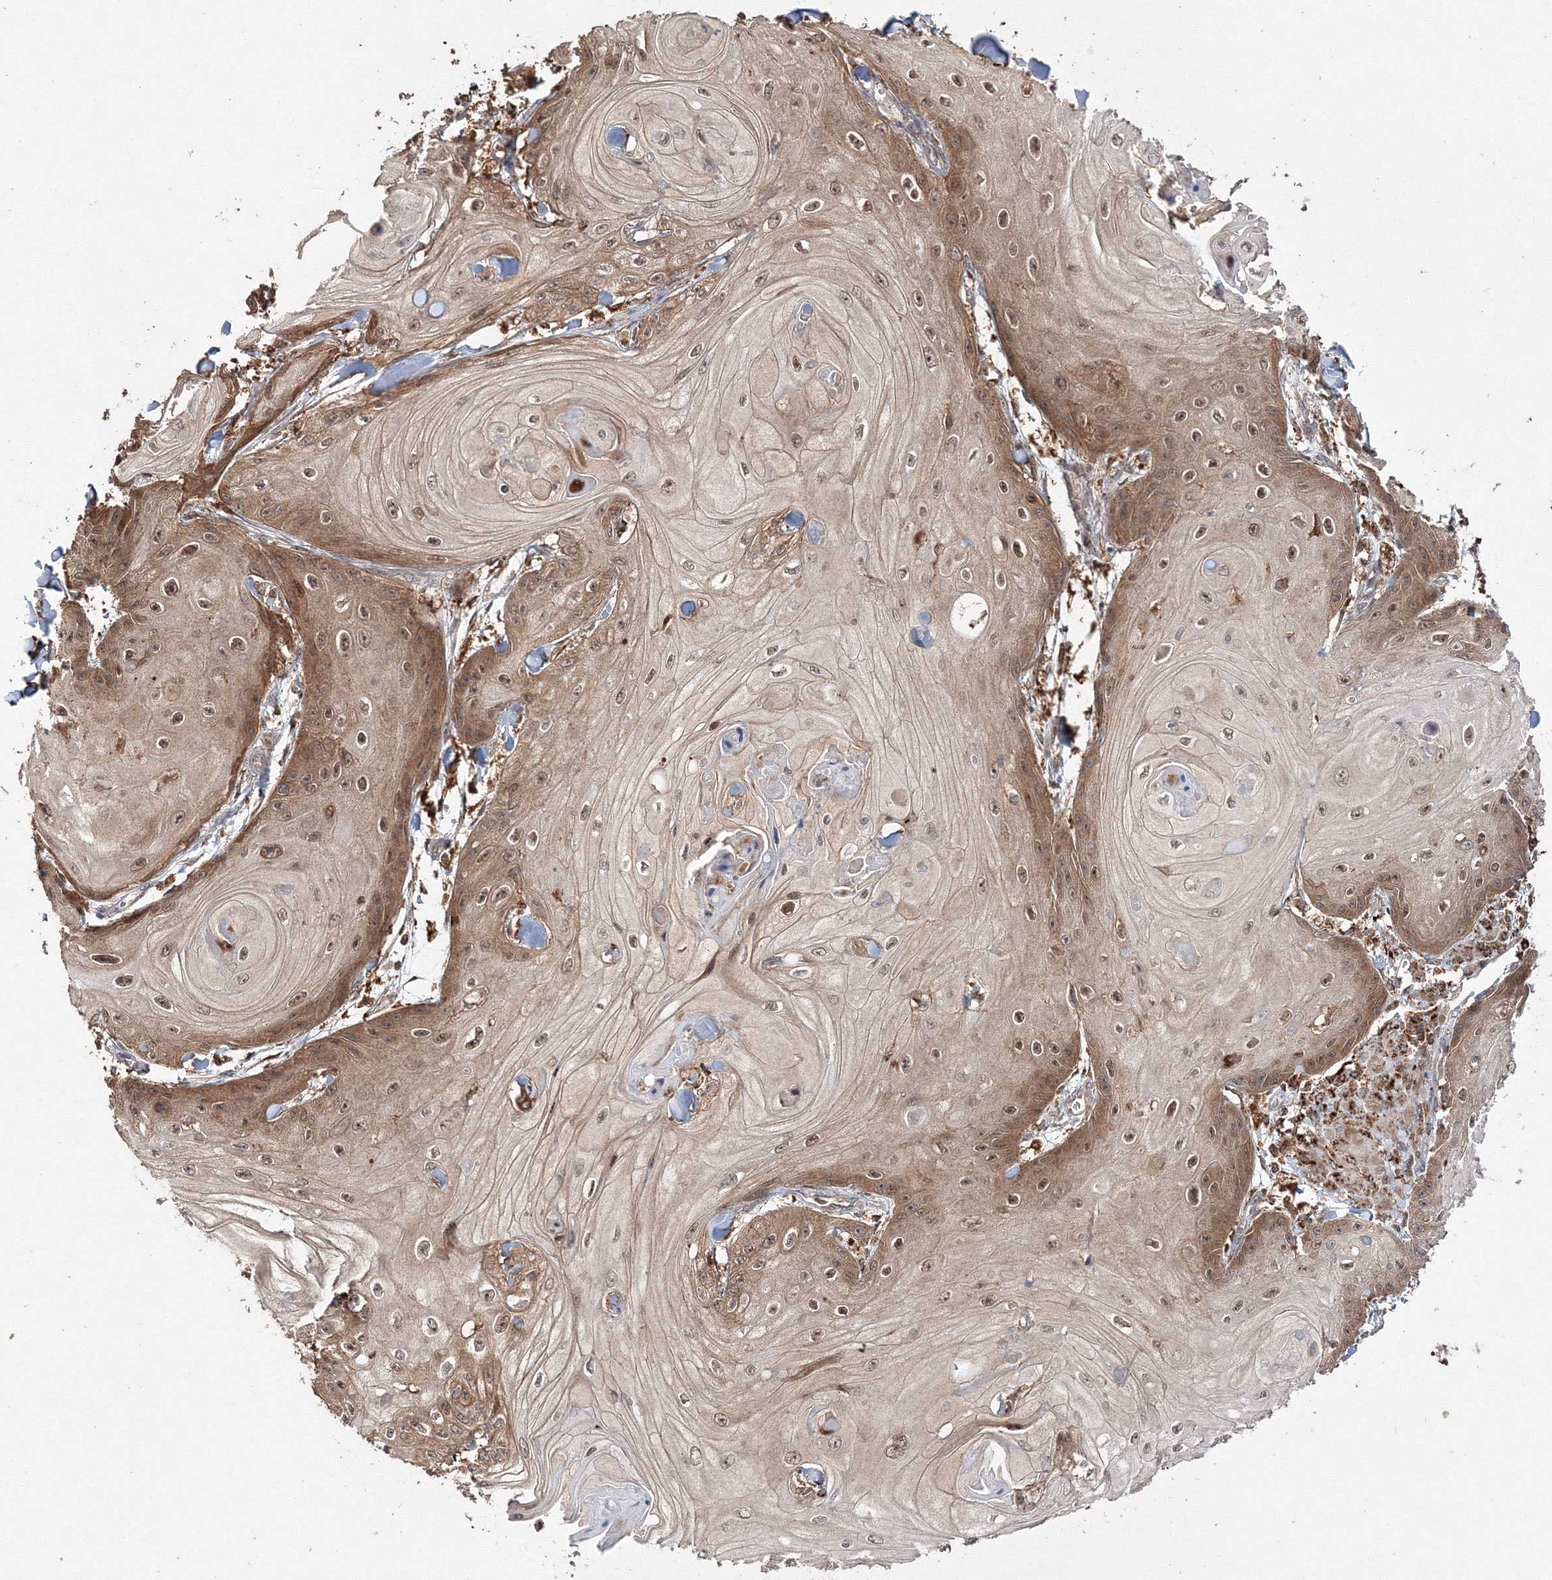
{"staining": {"intensity": "moderate", "quantity": ">75%", "location": "cytoplasmic/membranous,nuclear"}, "tissue": "skin cancer", "cell_type": "Tumor cells", "image_type": "cancer", "snomed": [{"axis": "morphology", "description": "Squamous cell carcinoma, NOS"}, {"axis": "topography", "description": "Skin"}], "caption": "Immunohistochemical staining of human skin cancer shows medium levels of moderate cytoplasmic/membranous and nuclear staining in approximately >75% of tumor cells. (DAB (3,3'-diaminobenzidine) IHC with brightfield microscopy, high magnification).", "gene": "DDO", "patient": {"sex": "male", "age": 74}}